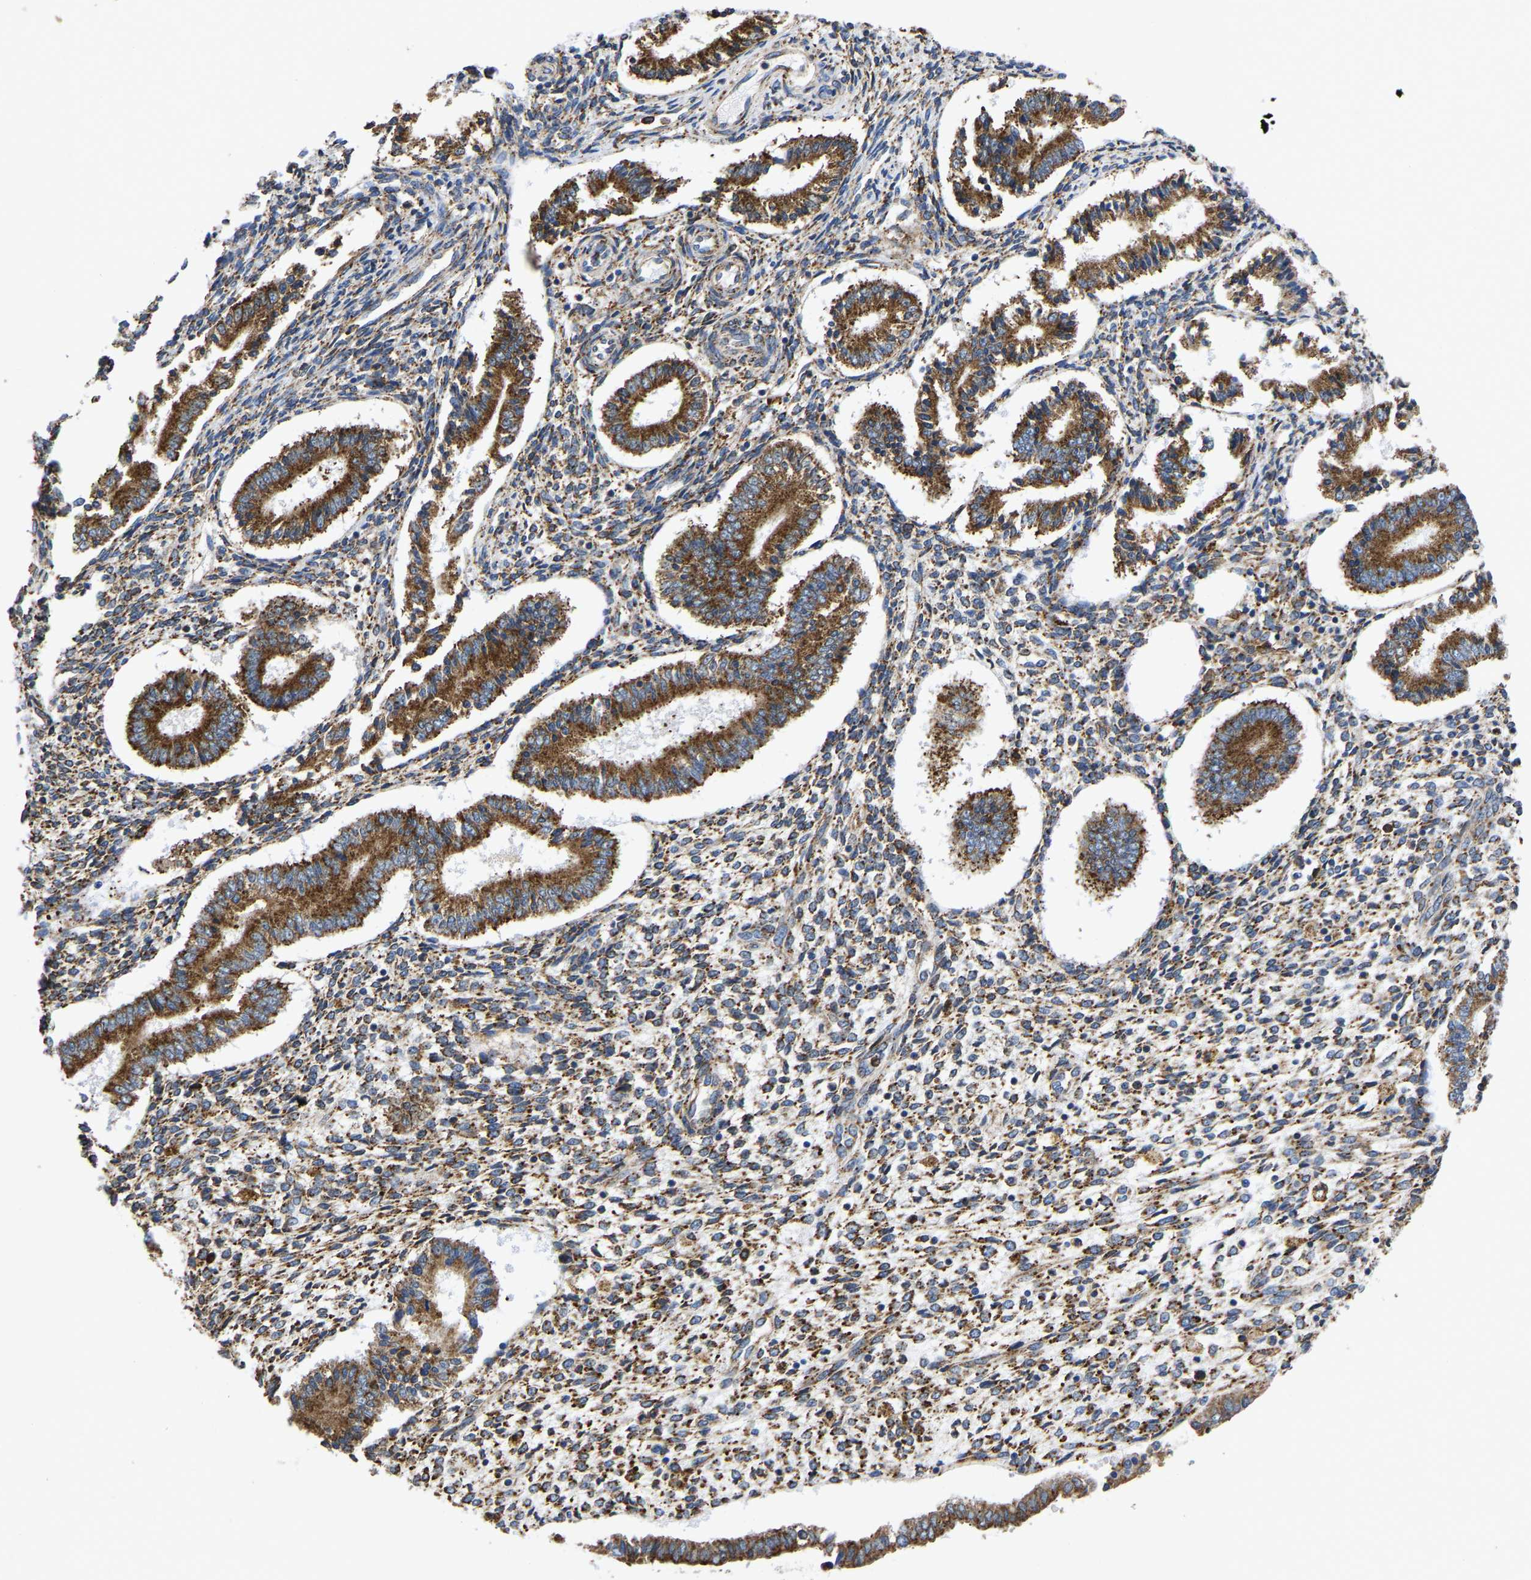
{"staining": {"intensity": "moderate", "quantity": "25%-75%", "location": "cytoplasmic/membranous"}, "tissue": "endometrium", "cell_type": "Cells in endometrial stroma", "image_type": "normal", "snomed": [{"axis": "morphology", "description": "Normal tissue, NOS"}, {"axis": "topography", "description": "Endometrium"}], "caption": "Unremarkable endometrium reveals moderate cytoplasmic/membranous positivity in approximately 25%-75% of cells in endometrial stroma.", "gene": "P4HB", "patient": {"sex": "female", "age": 42}}